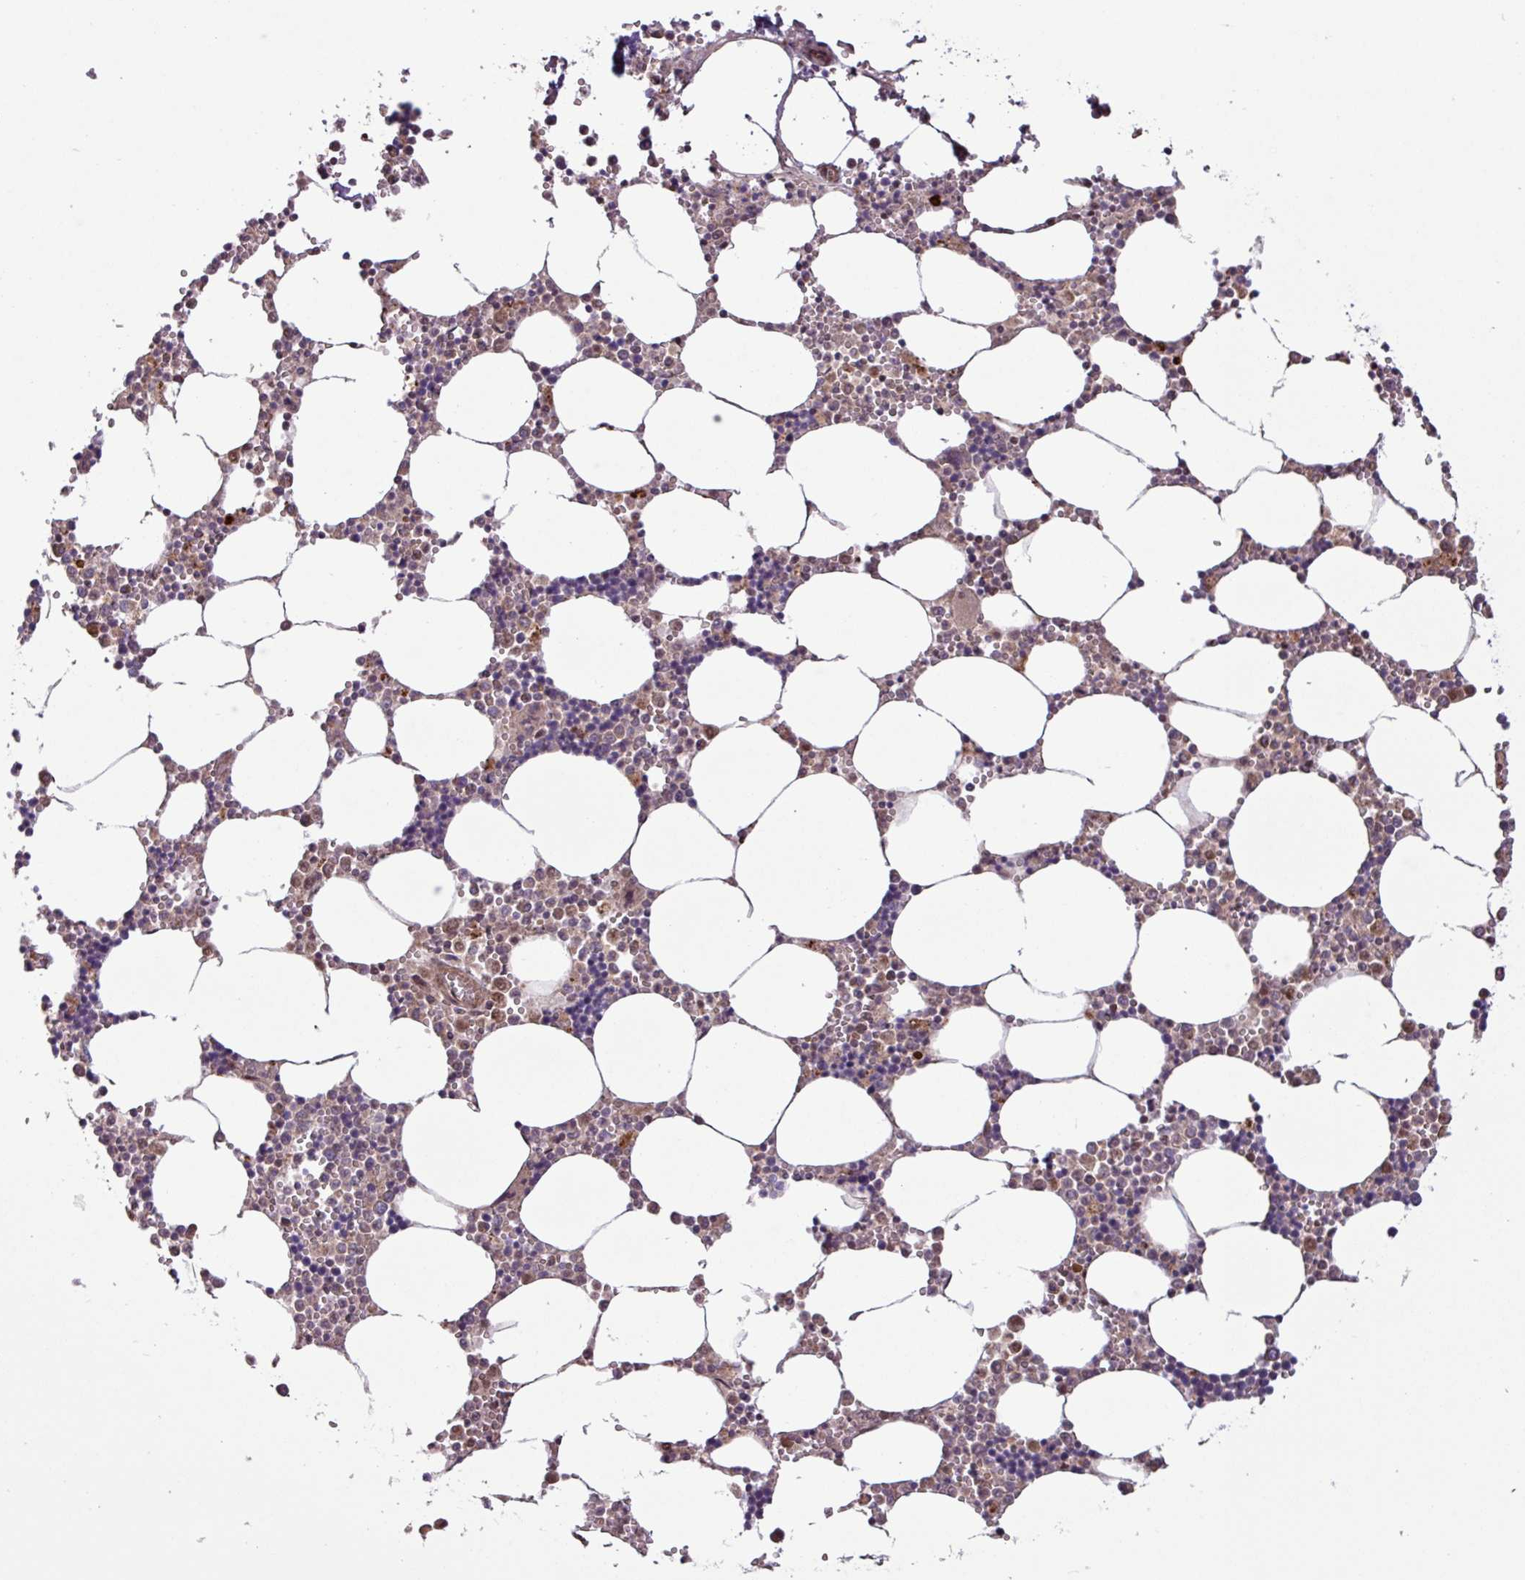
{"staining": {"intensity": "moderate", "quantity": "<25%", "location": "cytoplasmic/membranous,nuclear"}, "tissue": "bone marrow", "cell_type": "Hematopoietic cells", "image_type": "normal", "snomed": [{"axis": "morphology", "description": "Normal tissue, NOS"}, {"axis": "topography", "description": "Bone marrow"}], "caption": "Immunohistochemistry (IHC) micrograph of normal bone marrow: bone marrow stained using immunohistochemistry demonstrates low levels of moderate protein expression localized specifically in the cytoplasmic/membranous,nuclear of hematopoietic cells, appearing as a cytoplasmic/membranous,nuclear brown color.", "gene": "PDPR", "patient": {"sex": "male", "age": 54}}